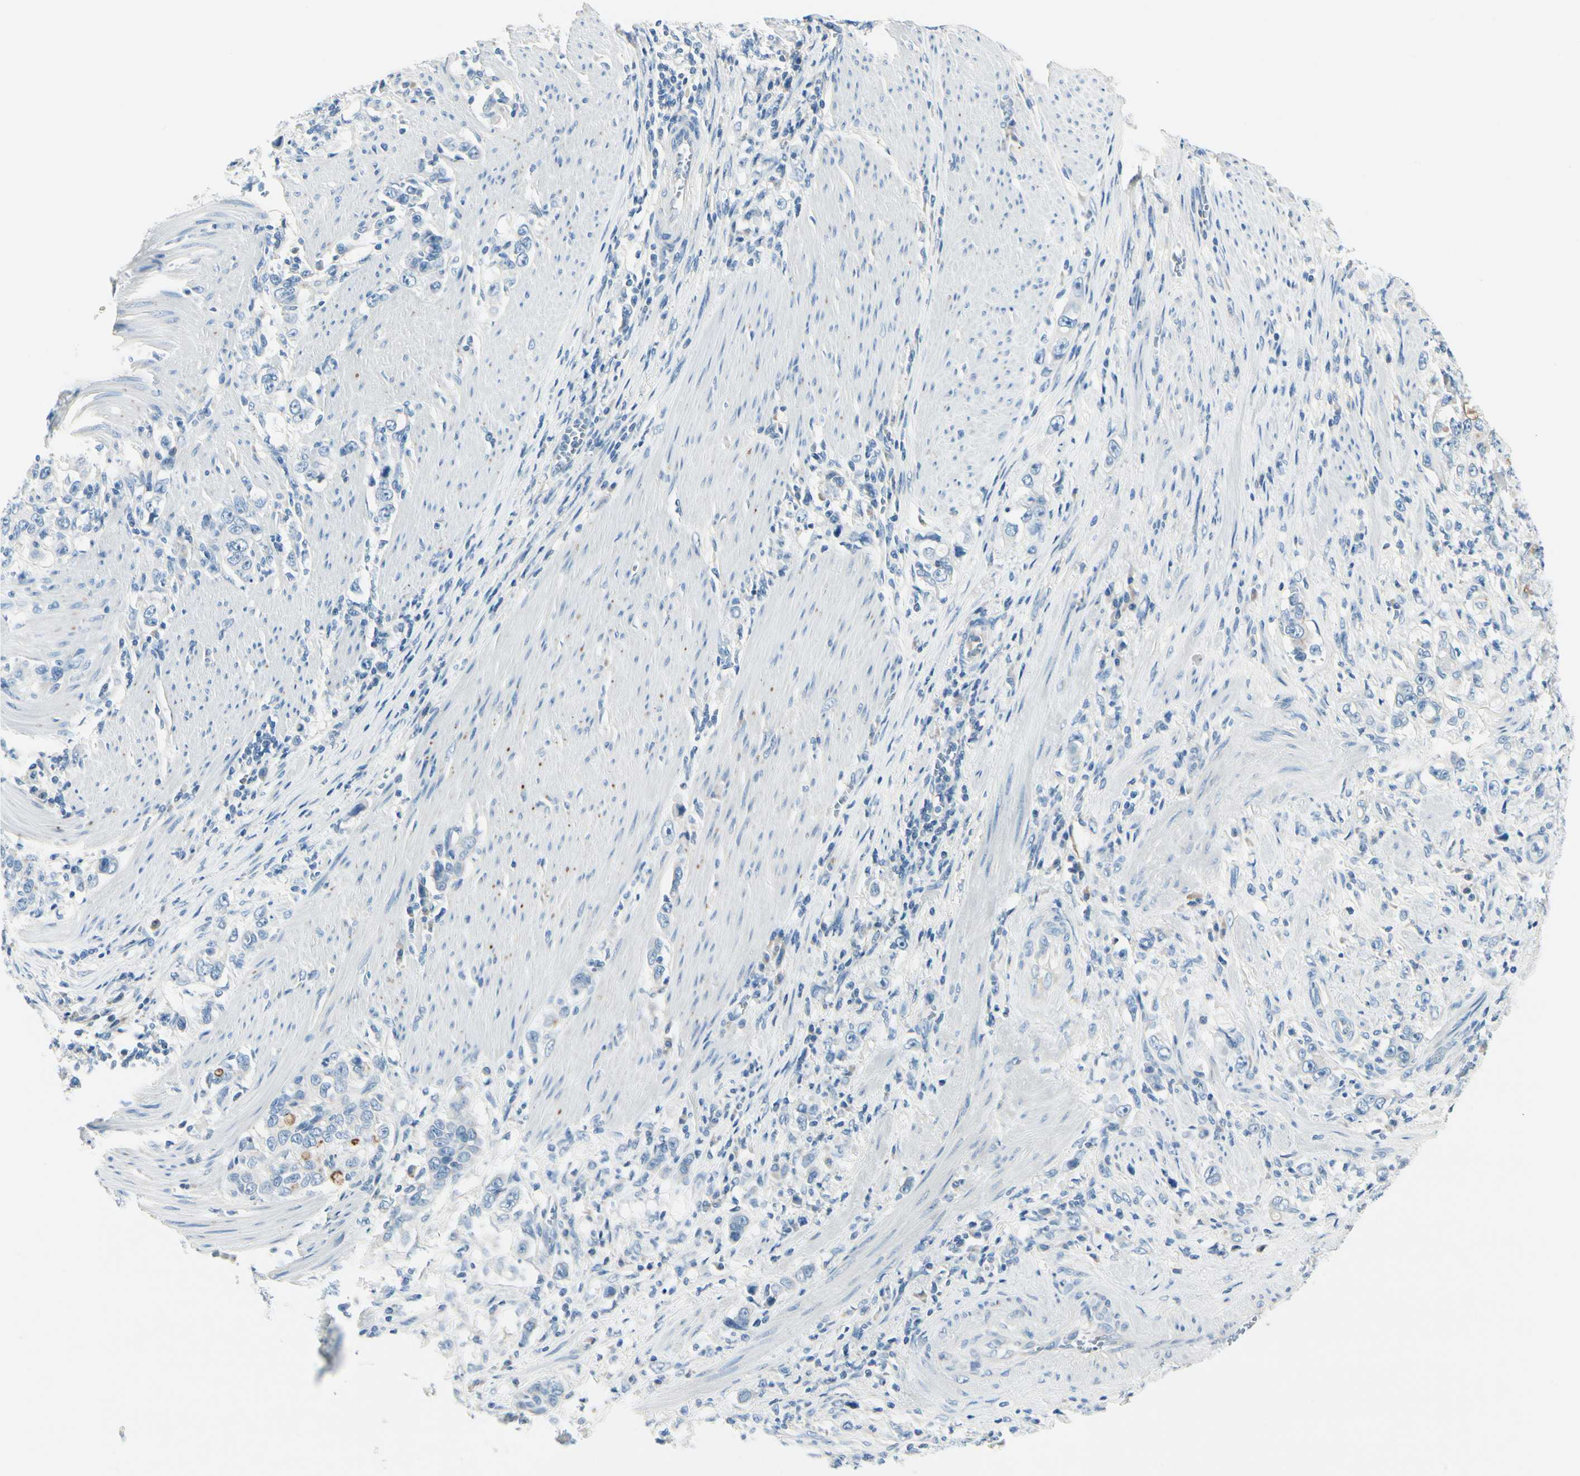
{"staining": {"intensity": "negative", "quantity": "none", "location": "none"}, "tissue": "stomach cancer", "cell_type": "Tumor cells", "image_type": "cancer", "snomed": [{"axis": "morphology", "description": "Adenocarcinoma, NOS"}, {"axis": "topography", "description": "Stomach, lower"}], "caption": "Immunohistochemical staining of stomach adenocarcinoma displays no significant expression in tumor cells. (Stains: DAB (3,3'-diaminobenzidine) IHC with hematoxylin counter stain, Microscopy: brightfield microscopy at high magnification).", "gene": "PEBP1", "patient": {"sex": "female", "age": 72}}